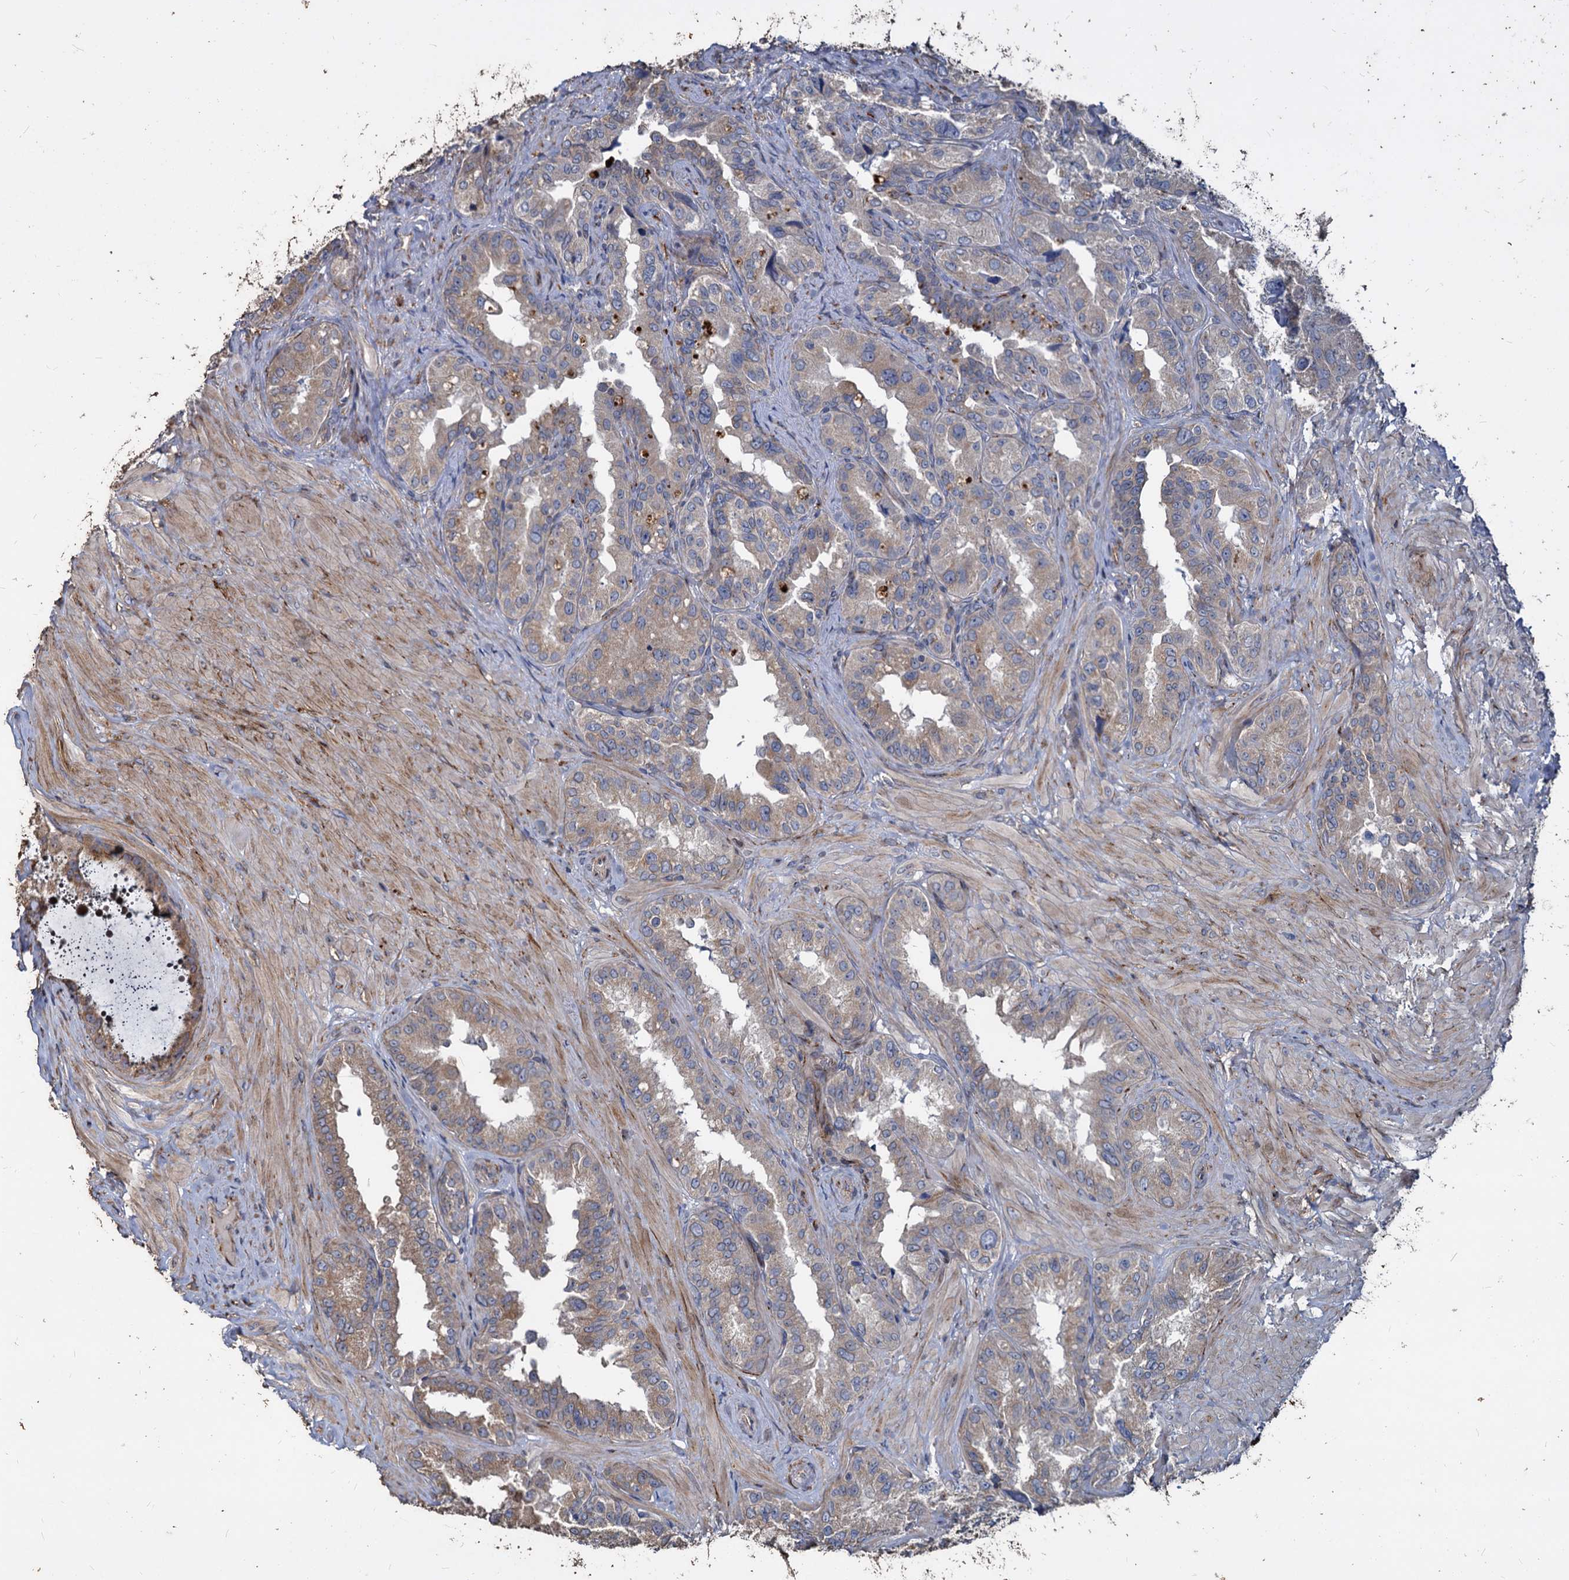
{"staining": {"intensity": "weak", "quantity": "<25%", "location": "cytoplasmic/membranous"}, "tissue": "seminal vesicle", "cell_type": "Glandular cells", "image_type": "normal", "snomed": [{"axis": "morphology", "description": "Normal tissue, NOS"}, {"axis": "topography", "description": "Seminal veicle"}, {"axis": "topography", "description": "Peripheral nerve tissue"}], "caption": "This is an immunohistochemistry (IHC) photomicrograph of benign human seminal vesicle. There is no expression in glandular cells.", "gene": "DEPDC4", "patient": {"sex": "male", "age": 67}}